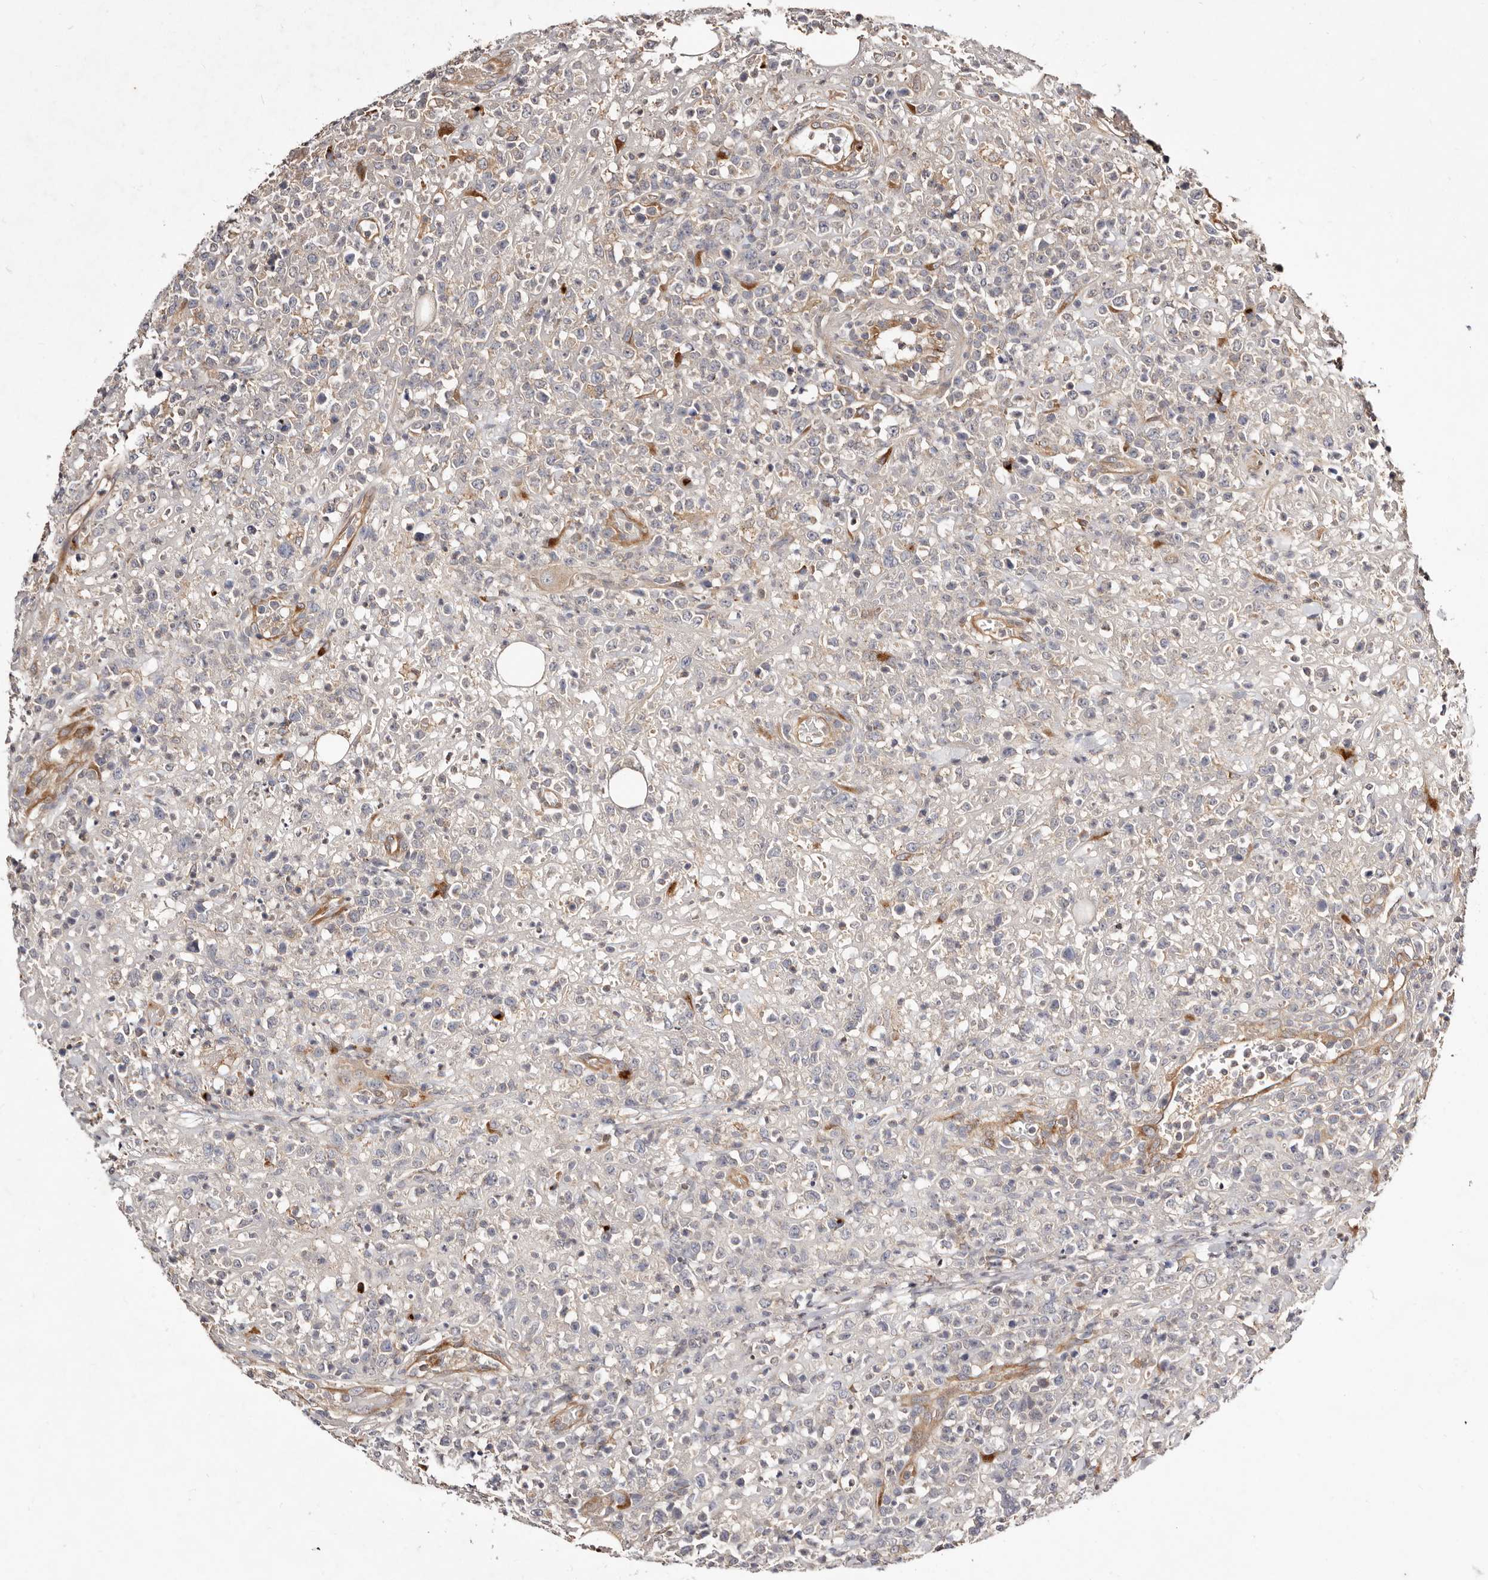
{"staining": {"intensity": "negative", "quantity": "none", "location": "none"}, "tissue": "lymphoma", "cell_type": "Tumor cells", "image_type": "cancer", "snomed": [{"axis": "morphology", "description": "Malignant lymphoma, non-Hodgkin's type, High grade"}, {"axis": "topography", "description": "Colon"}], "caption": "Tumor cells show no significant expression in malignant lymphoma, non-Hodgkin's type (high-grade).", "gene": "DACT2", "patient": {"sex": "female", "age": 53}}